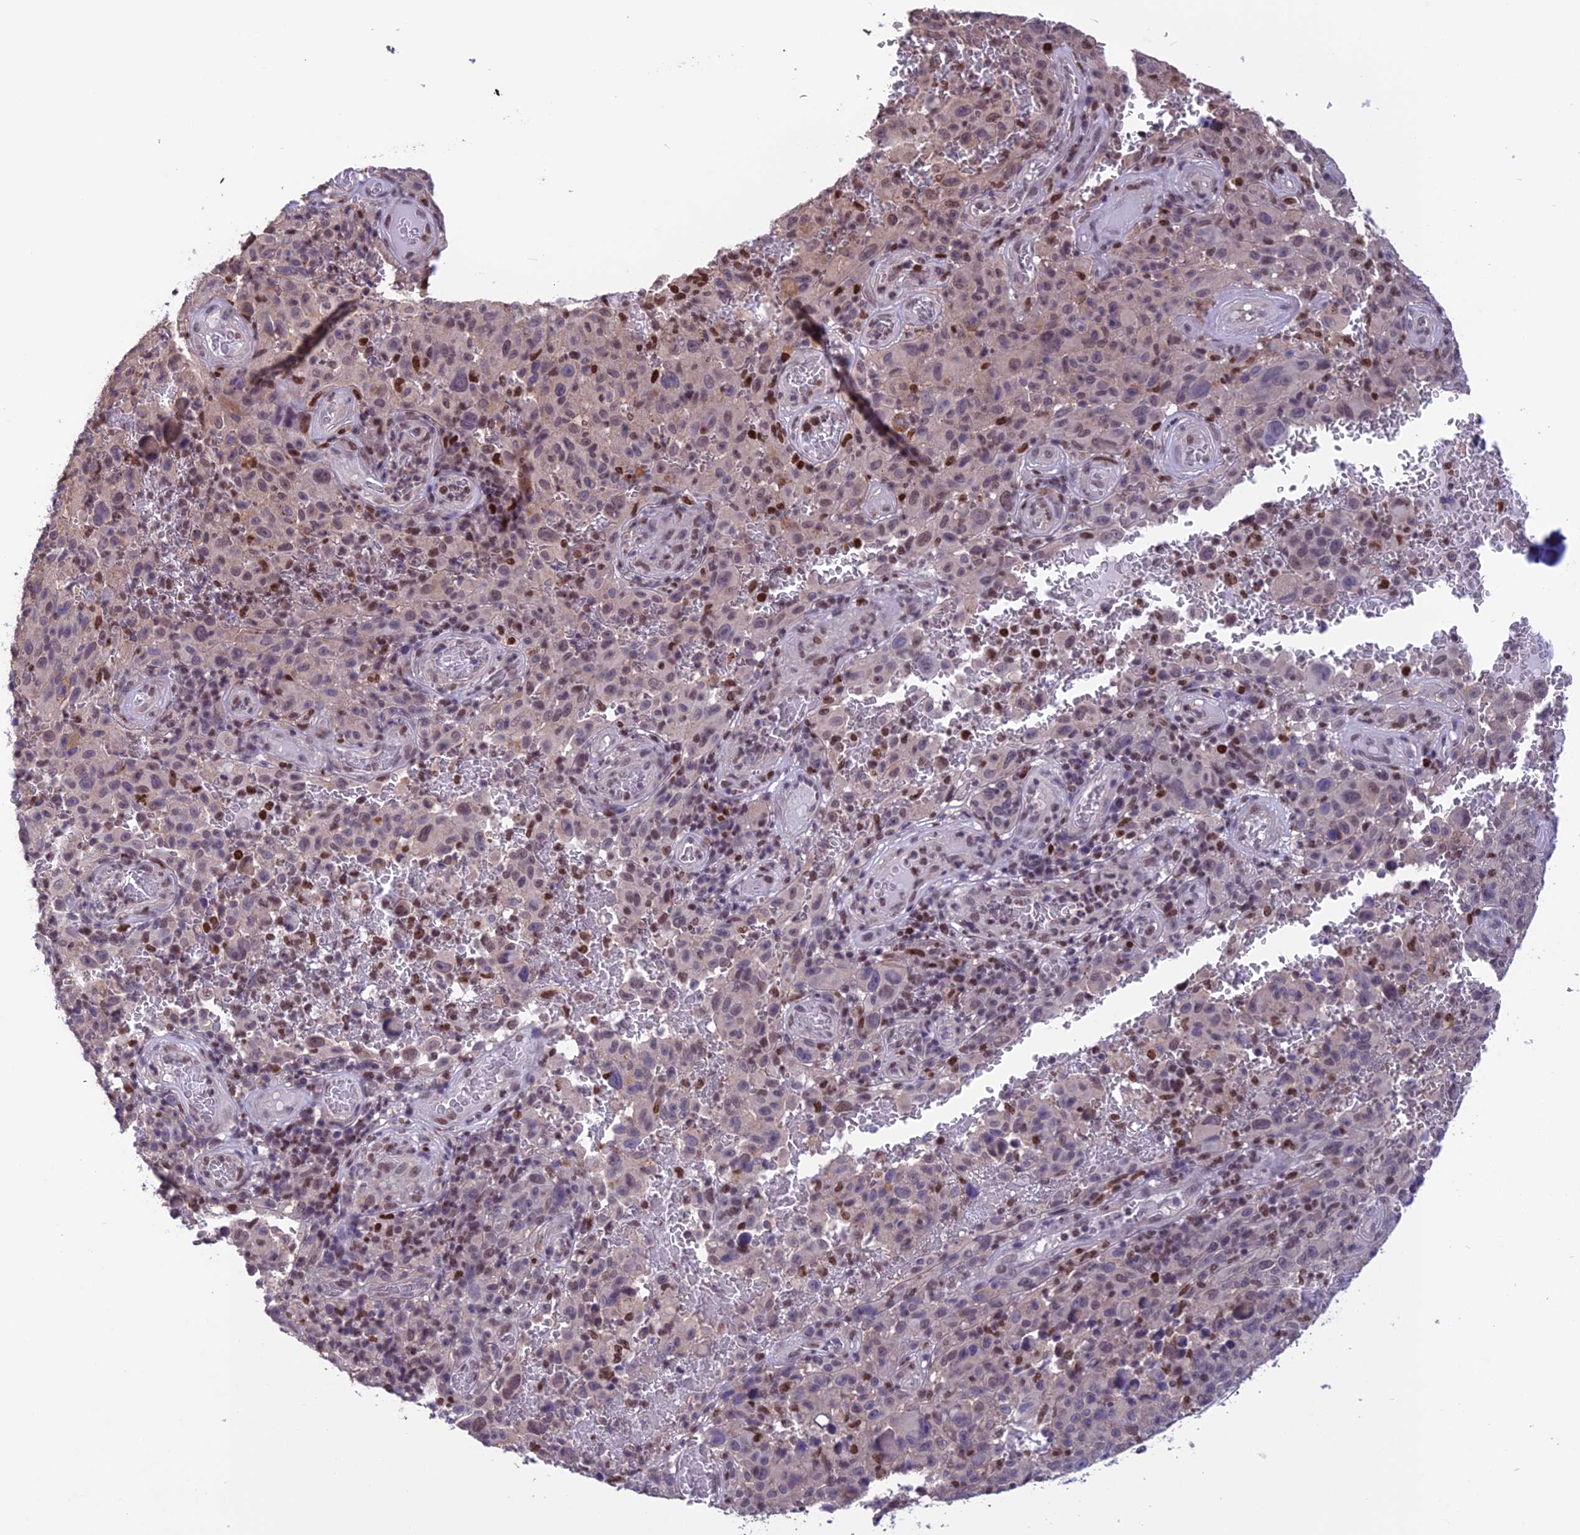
{"staining": {"intensity": "moderate", "quantity": "<25%", "location": "nuclear"}, "tissue": "melanoma", "cell_type": "Tumor cells", "image_type": "cancer", "snomed": [{"axis": "morphology", "description": "Malignant melanoma, NOS"}, {"axis": "topography", "description": "Skin"}], "caption": "Malignant melanoma stained for a protein displays moderate nuclear positivity in tumor cells. (brown staining indicates protein expression, while blue staining denotes nuclei).", "gene": "MIS12", "patient": {"sex": "female", "age": 82}}